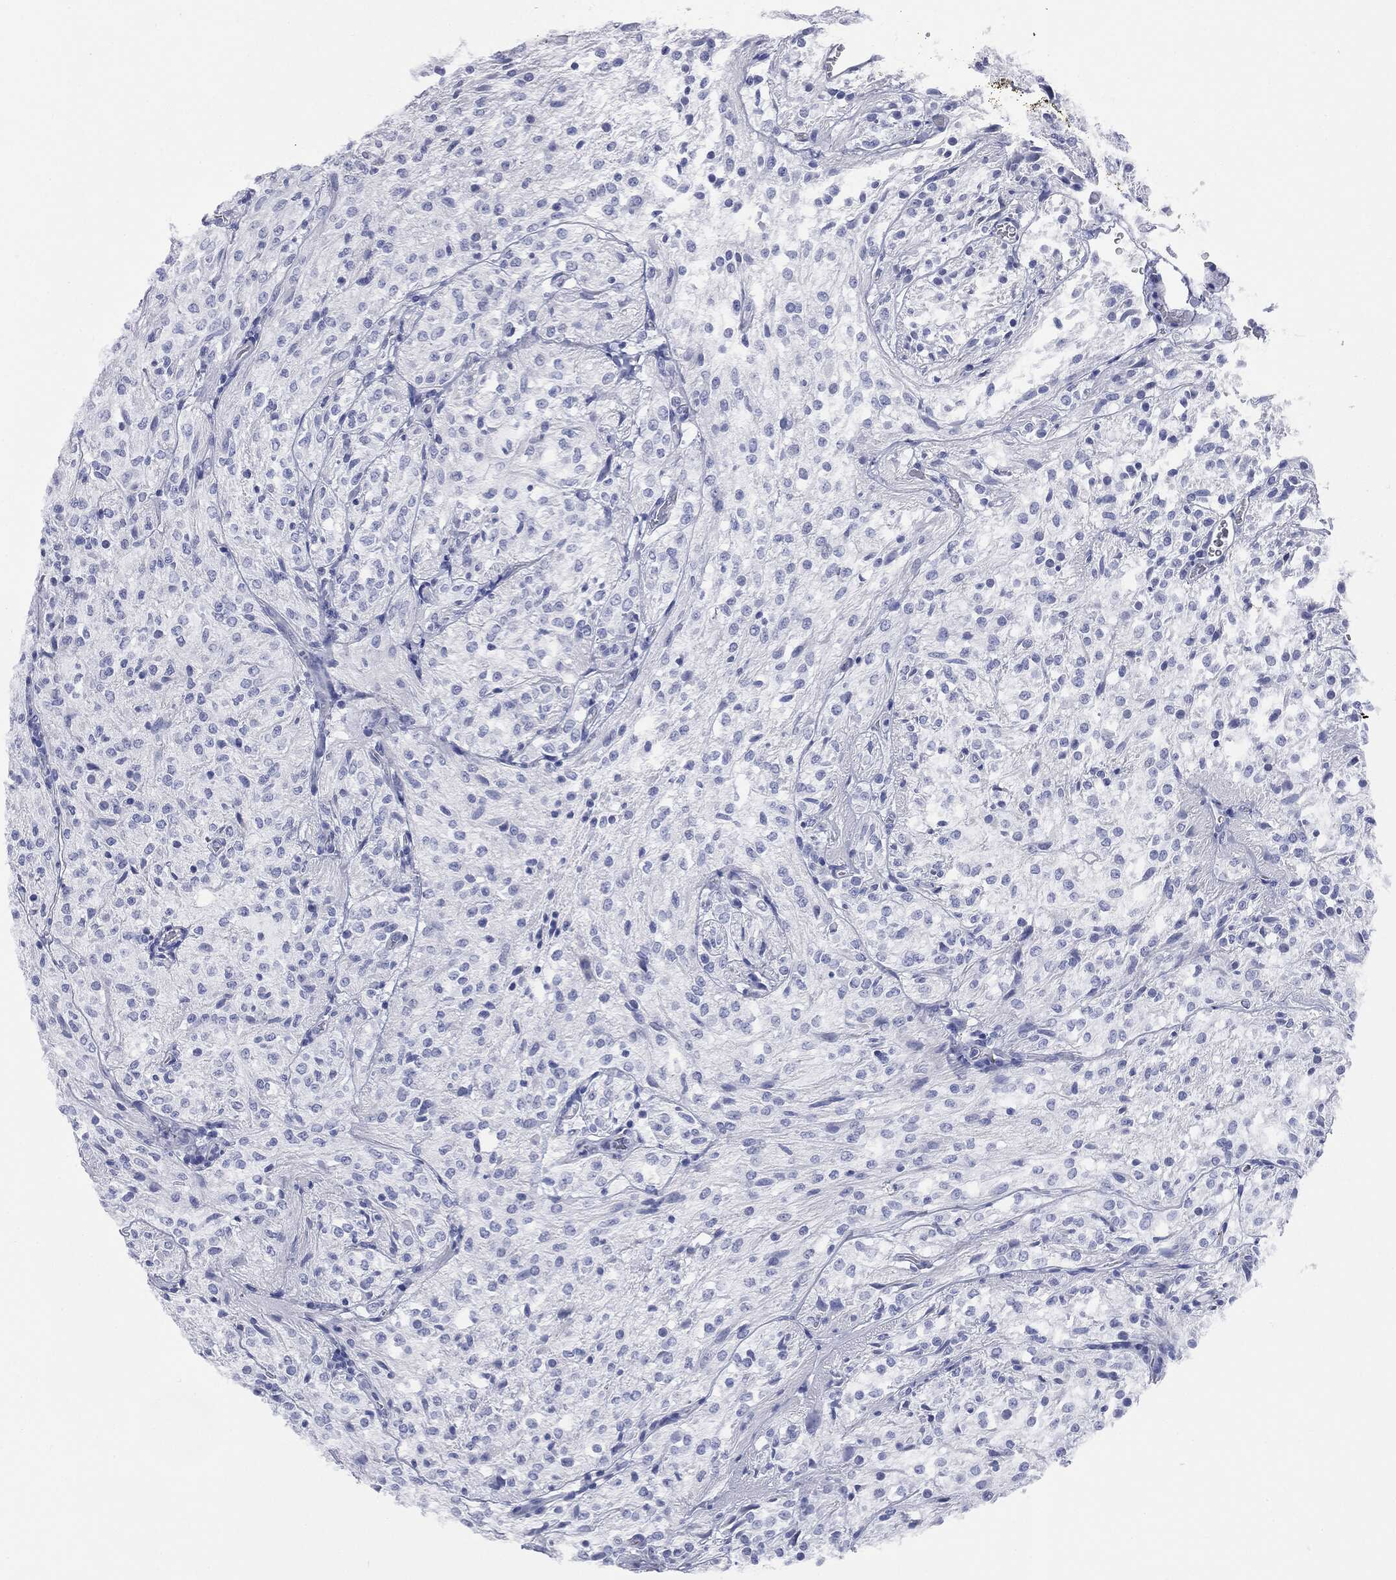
{"staining": {"intensity": "negative", "quantity": "none", "location": "none"}, "tissue": "glioma", "cell_type": "Tumor cells", "image_type": "cancer", "snomed": [{"axis": "morphology", "description": "Glioma, malignant, Low grade"}, {"axis": "topography", "description": "Brain"}], "caption": "A micrograph of glioma stained for a protein shows no brown staining in tumor cells. (DAB (3,3'-diaminobenzidine) immunohistochemistry, high magnification).", "gene": "ATP2A1", "patient": {"sex": "male", "age": 3}}